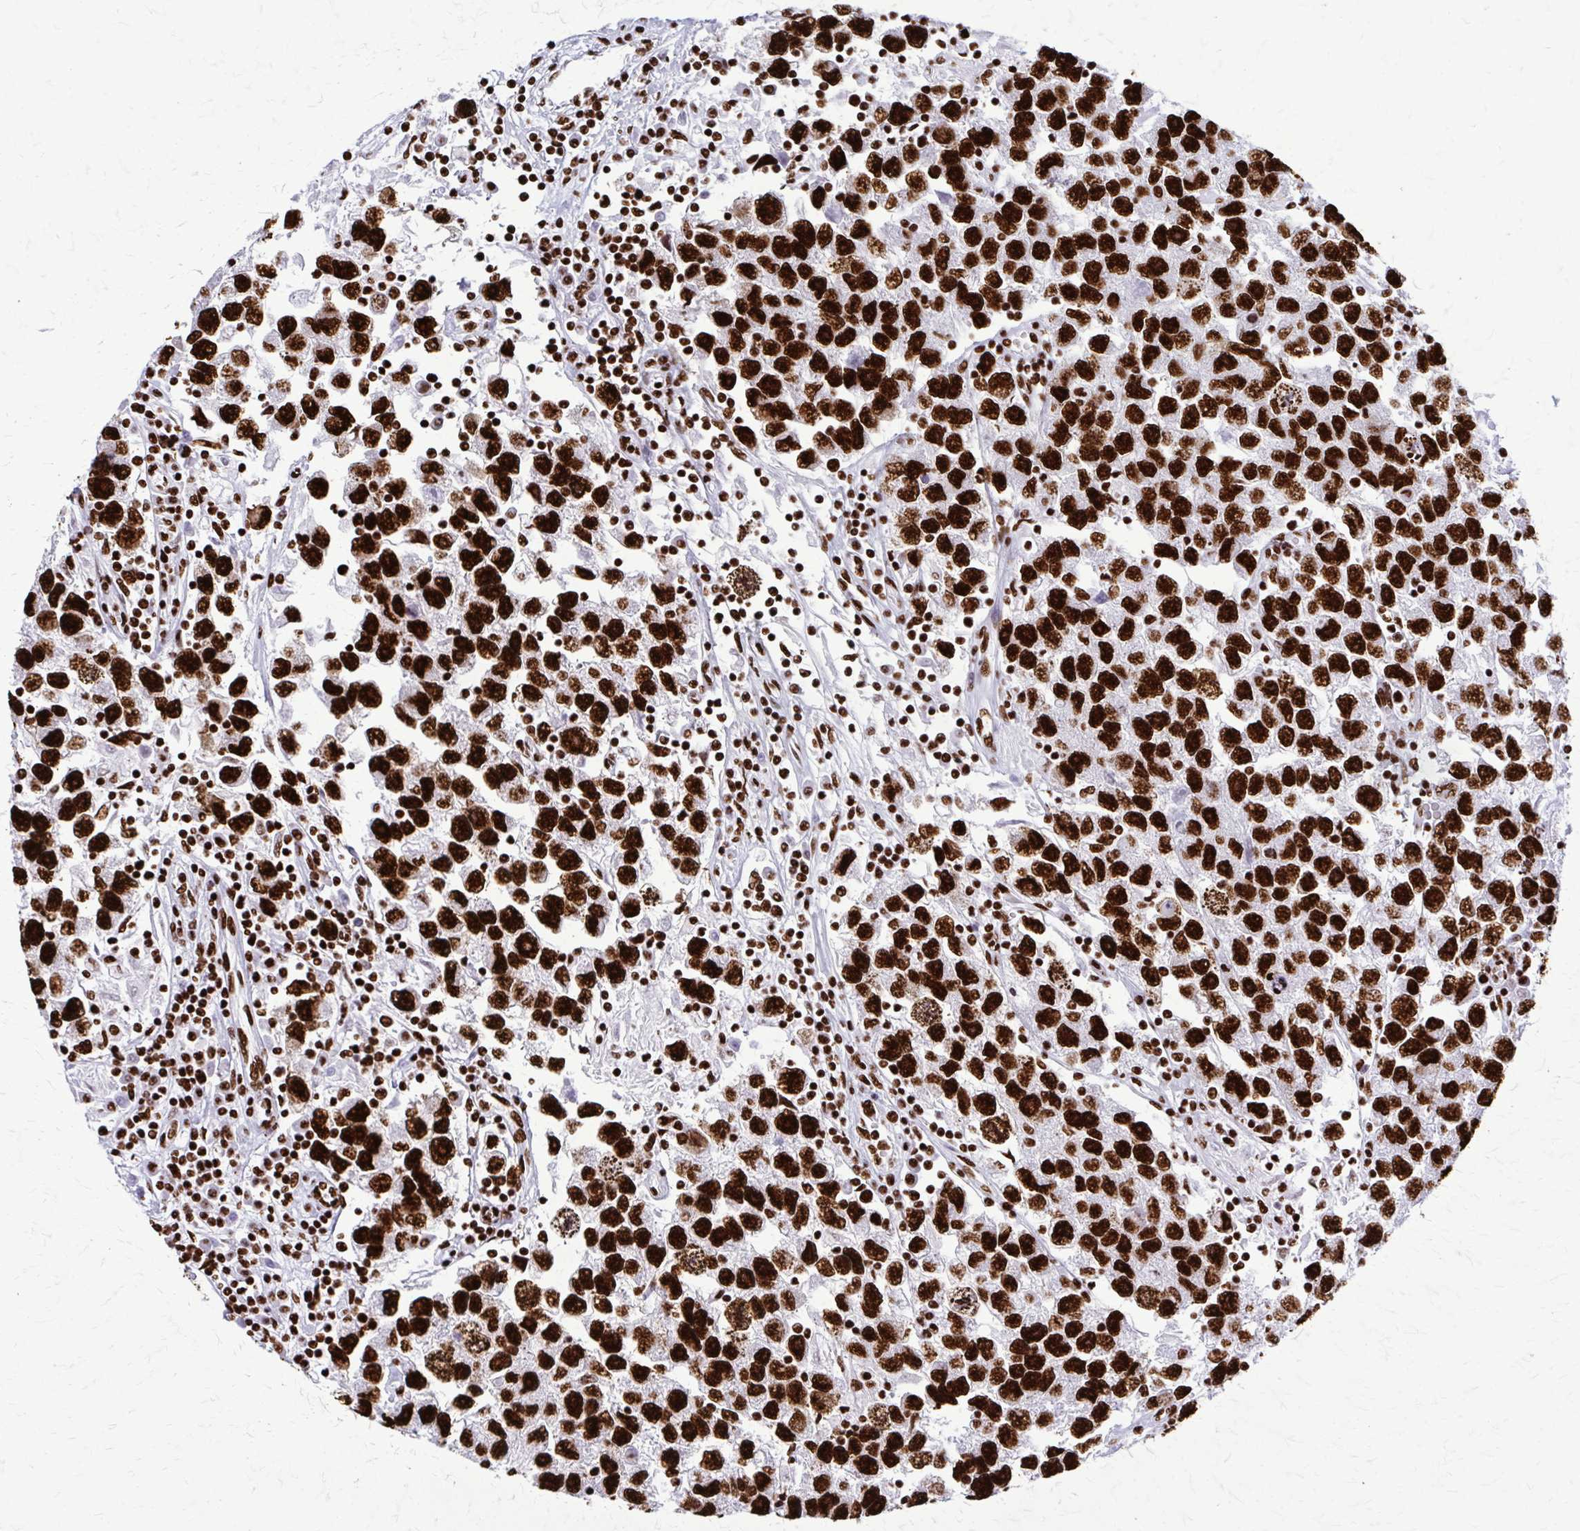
{"staining": {"intensity": "strong", "quantity": ">75%", "location": "nuclear"}, "tissue": "testis cancer", "cell_type": "Tumor cells", "image_type": "cancer", "snomed": [{"axis": "morphology", "description": "Seminoma, NOS"}, {"axis": "topography", "description": "Testis"}], "caption": "There is high levels of strong nuclear expression in tumor cells of testis cancer, as demonstrated by immunohistochemical staining (brown color).", "gene": "SFPQ", "patient": {"sex": "male", "age": 26}}